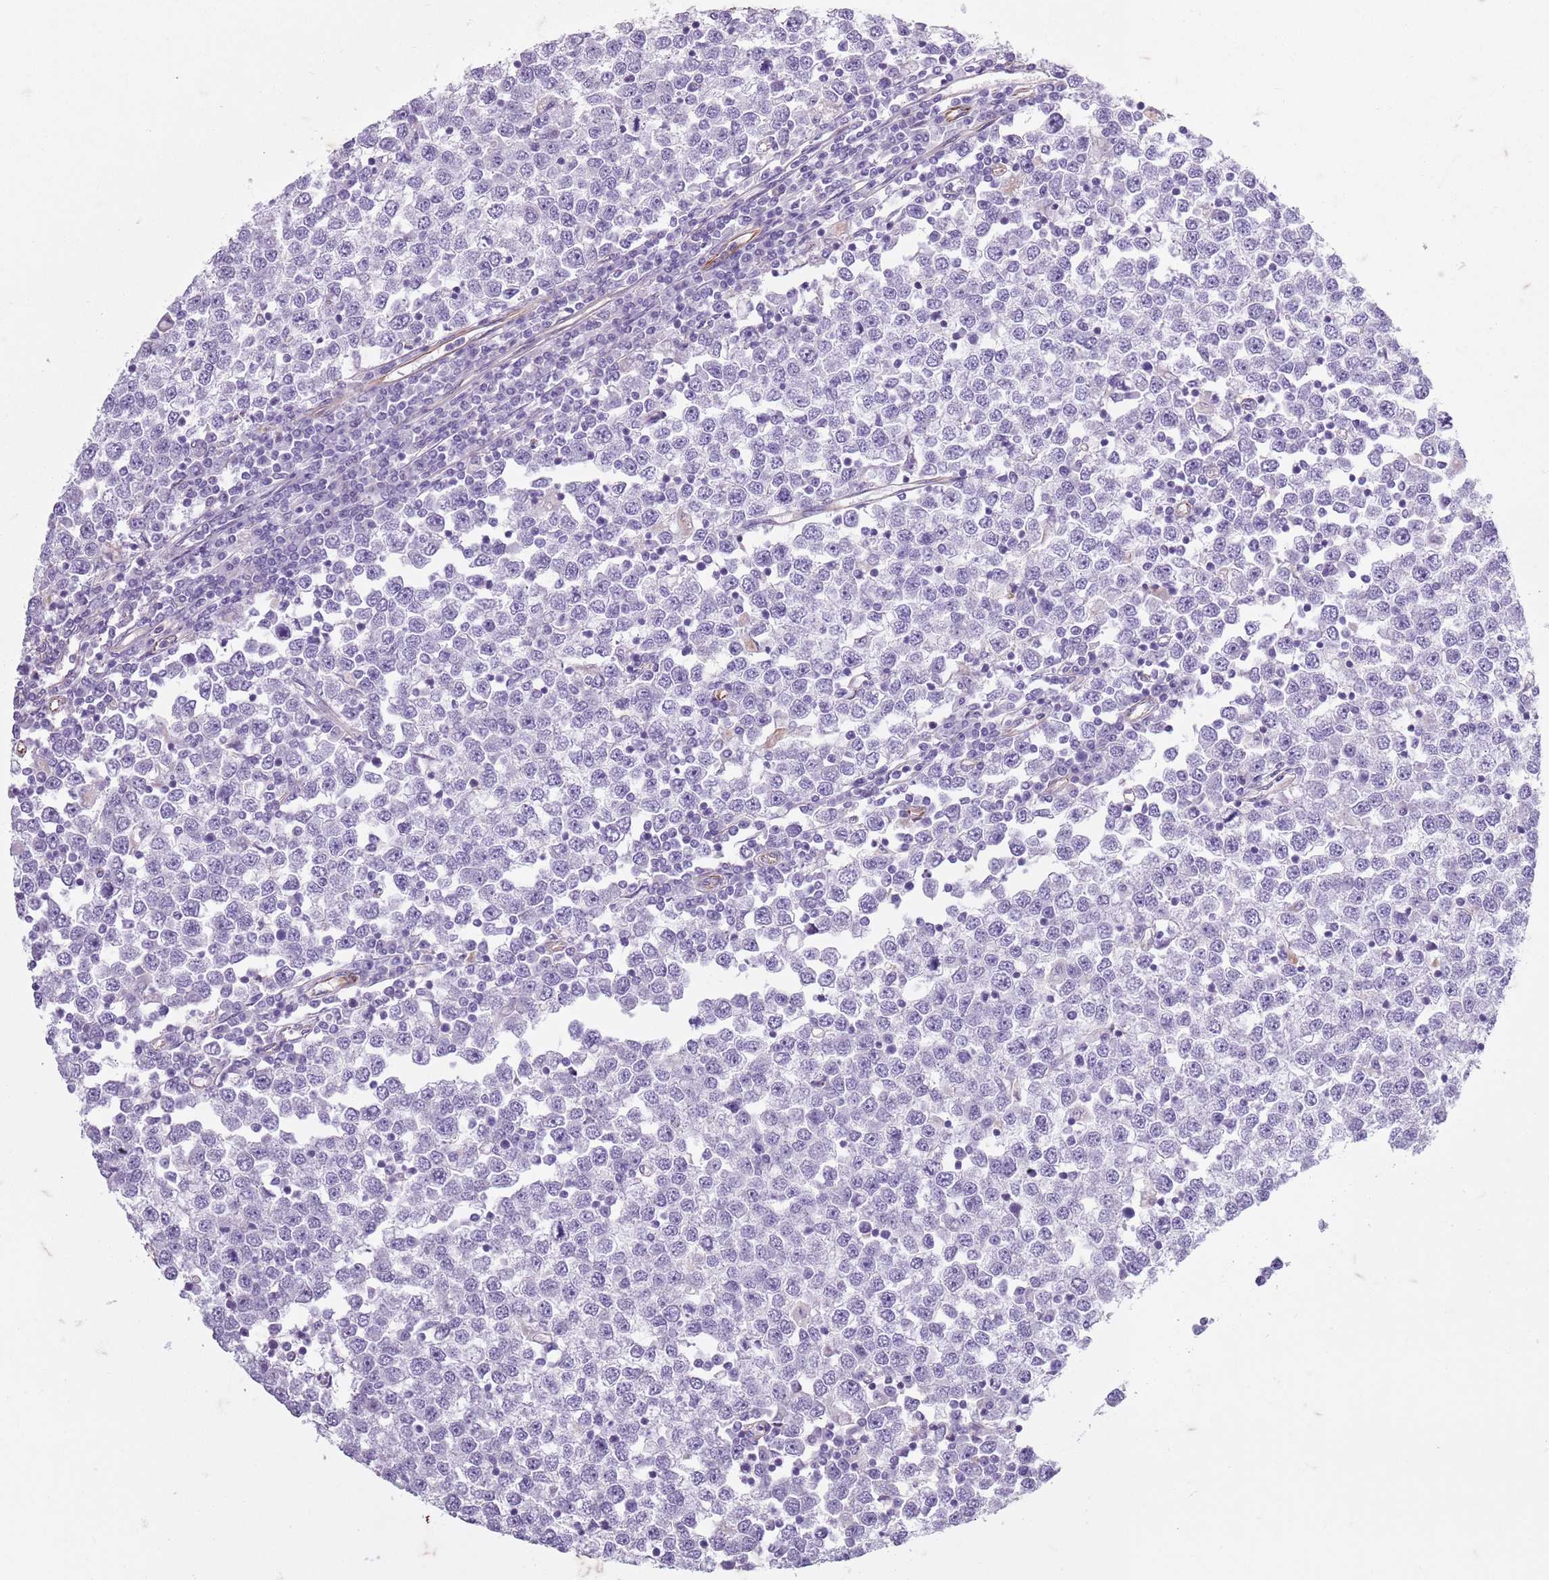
{"staining": {"intensity": "negative", "quantity": "none", "location": "none"}, "tissue": "testis cancer", "cell_type": "Tumor cells", "image_type": "cancer", "snomed": [{"axis": "morphology", "description": "Seminoma, NOS"}, {"axis": "topography", "description": "Testis"}], "caption": "The histopathology image displays no significant staining in tumor cells of testis cancer (seminoma). (Brightfield microscopy of DAB (3,3'-diaminobenzidine) immunohistochemistry at high magnification).", "gene": "TAS2R38", "patient": {"sex": "male", "age": 65}}